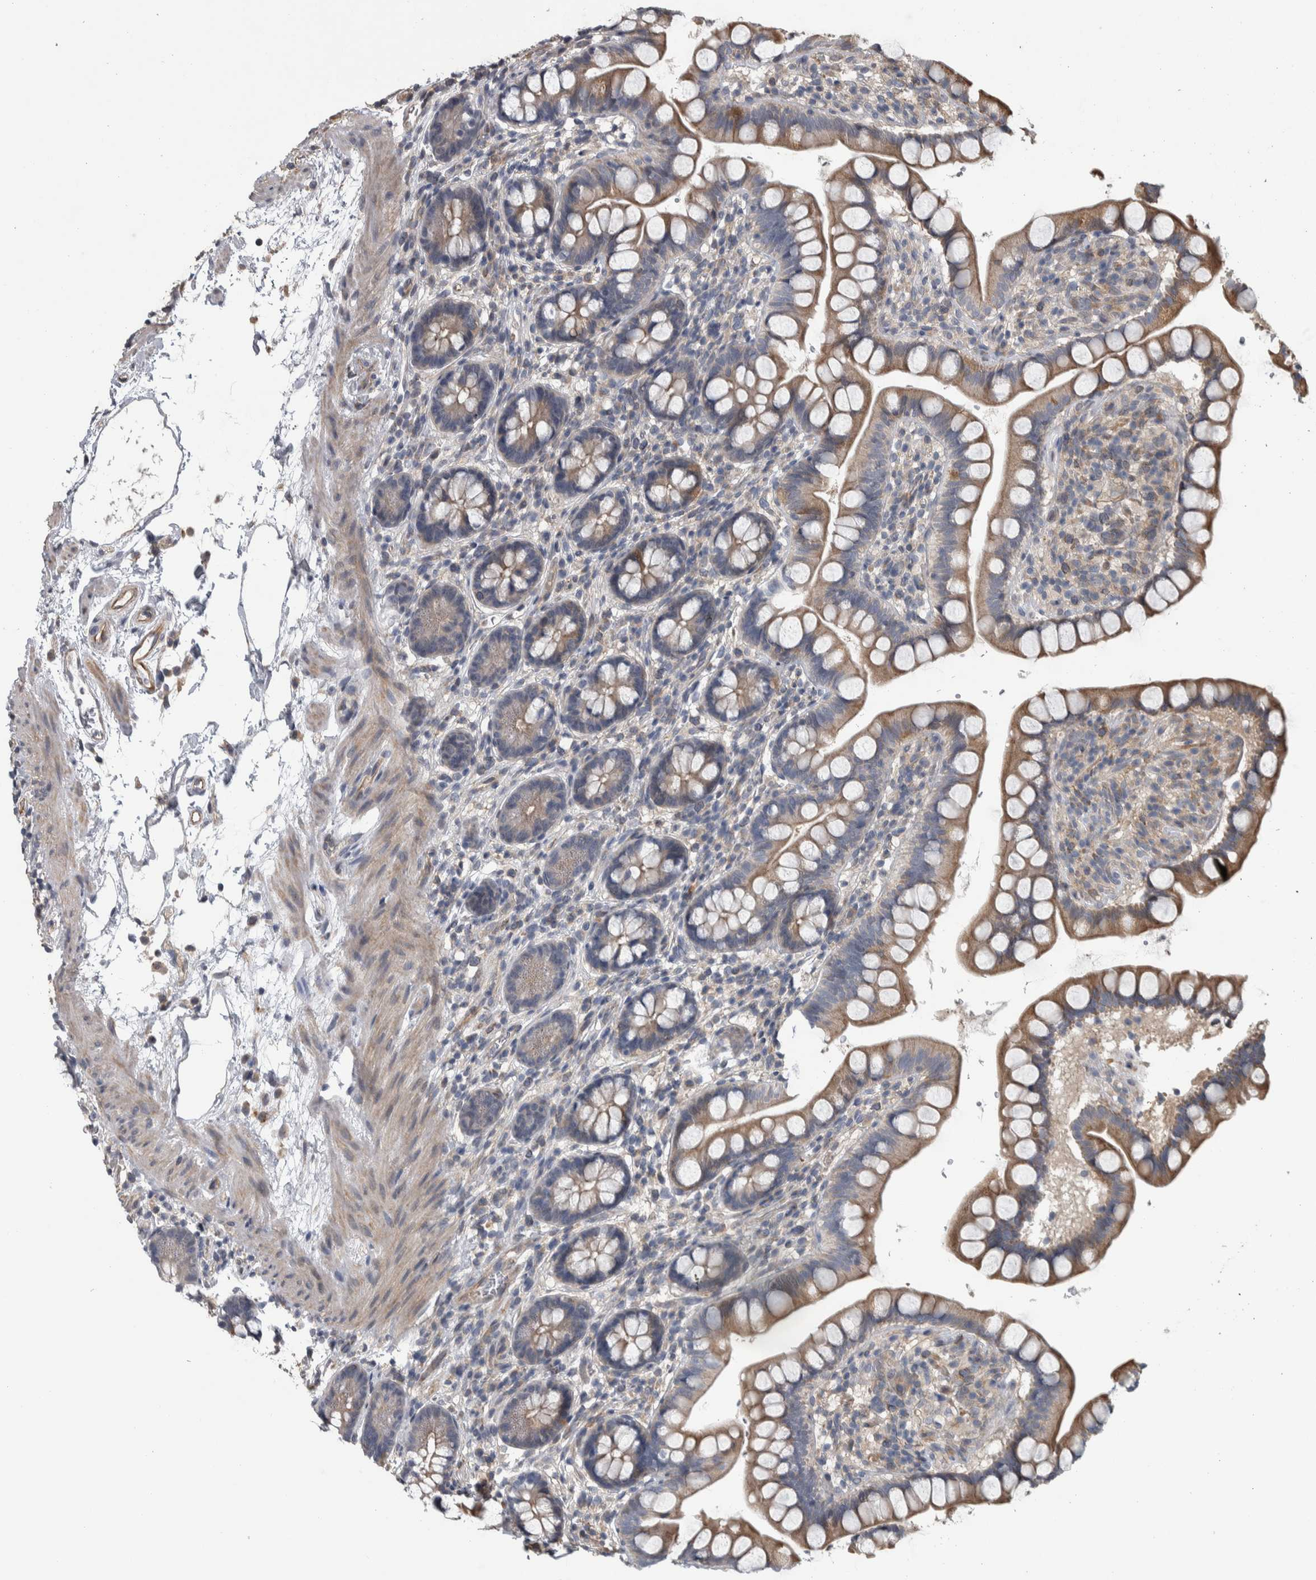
{"staining": {"intensity": "weak", "quantity": ">75%", "location": "cytoplasmic/membranous"}, "tissue": "small intestine", "cell_type": "Glandular cells", "image_type": "normal", "snomed": [{"axis": "morphology", "description": "Normal tissue, NOS"}, {"axis": "topography", "description": "Small intestine"}], "caption": "Benign small intestine reveals weak cytoplasmic/membranous expression in approximately >75% of glandular cells (brown staining indicates protein expression, while blue staining denotes nuclei)..", "gene": "NT5C2", "patient": {"sex": "female", "age": 84}}